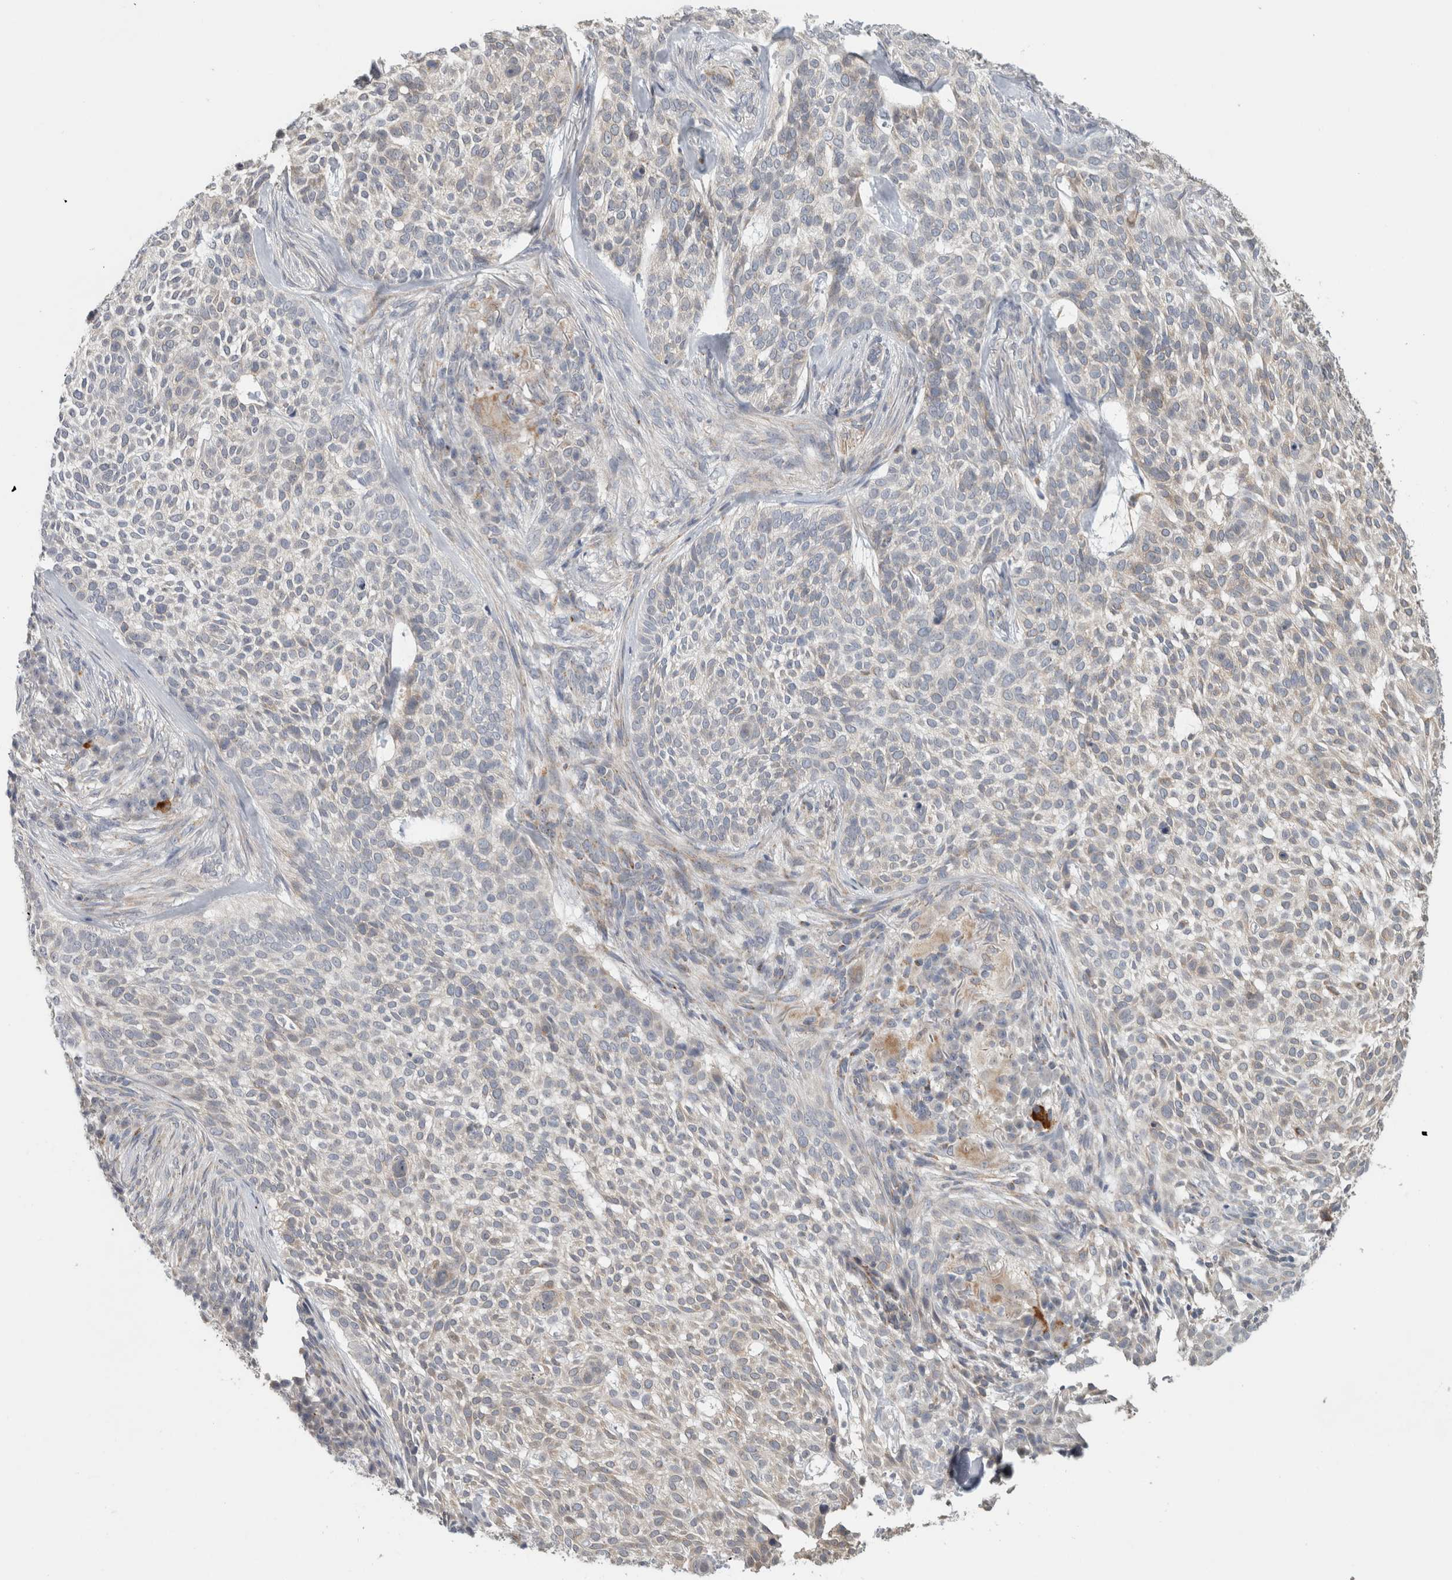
{"staining": {"intensity": "negative", "quantity": "none", "location": "none"}, "tissue": "skin cancer", "cell_type": "Tumor cells", "image_type": "cancer", "snomed": [{"axis": "morphology", "description": "Basal cell carcinoma"}, {"axis": "topography", "description": "Skin"}], "caption": "A micrograph of human skin basal cell carcinoma is negative for staining in tumor cells.", "gene": "RAB18", "patient": {"sex": "female", "age": 64}}